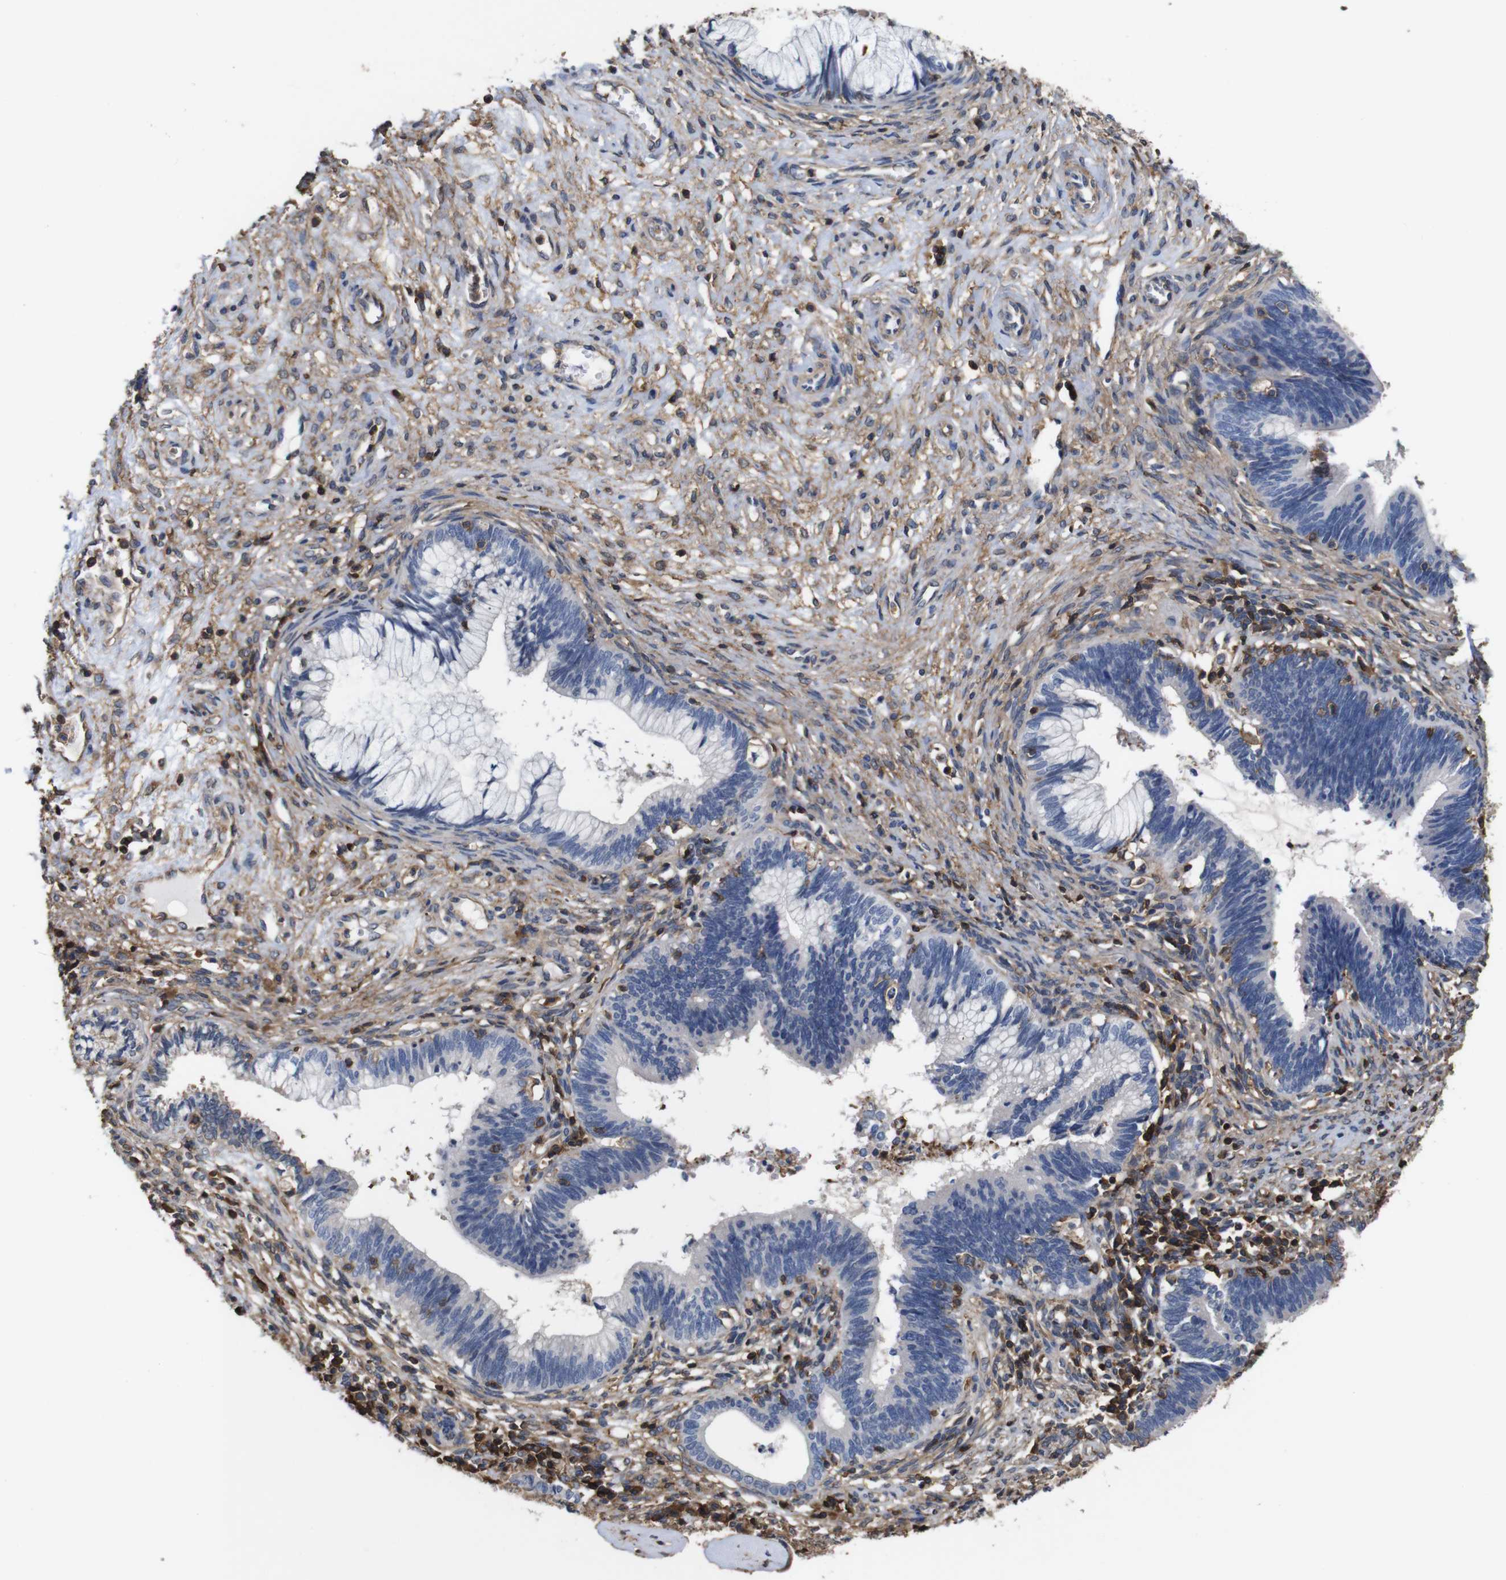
{"staining": {"intensity": "negative", "quantity": "none", "location": "none"}, "tissue": "cervical cancer", "cell_type": "Tumor cells", "image_type": "cancer", "snomed": [{"axis": "morphology", "description": "Adenocarcinoma, NOS"}, {"axis": "topography", "description": "Cervix"}], "caption": "This is a histopathology image of immunohistochemistry (IHC) staining of cervical adenocarcinoma, which shows no staining in tumor cells.", "gene": "PI4KA", "patient": {"sex": "female", "age": 44}}